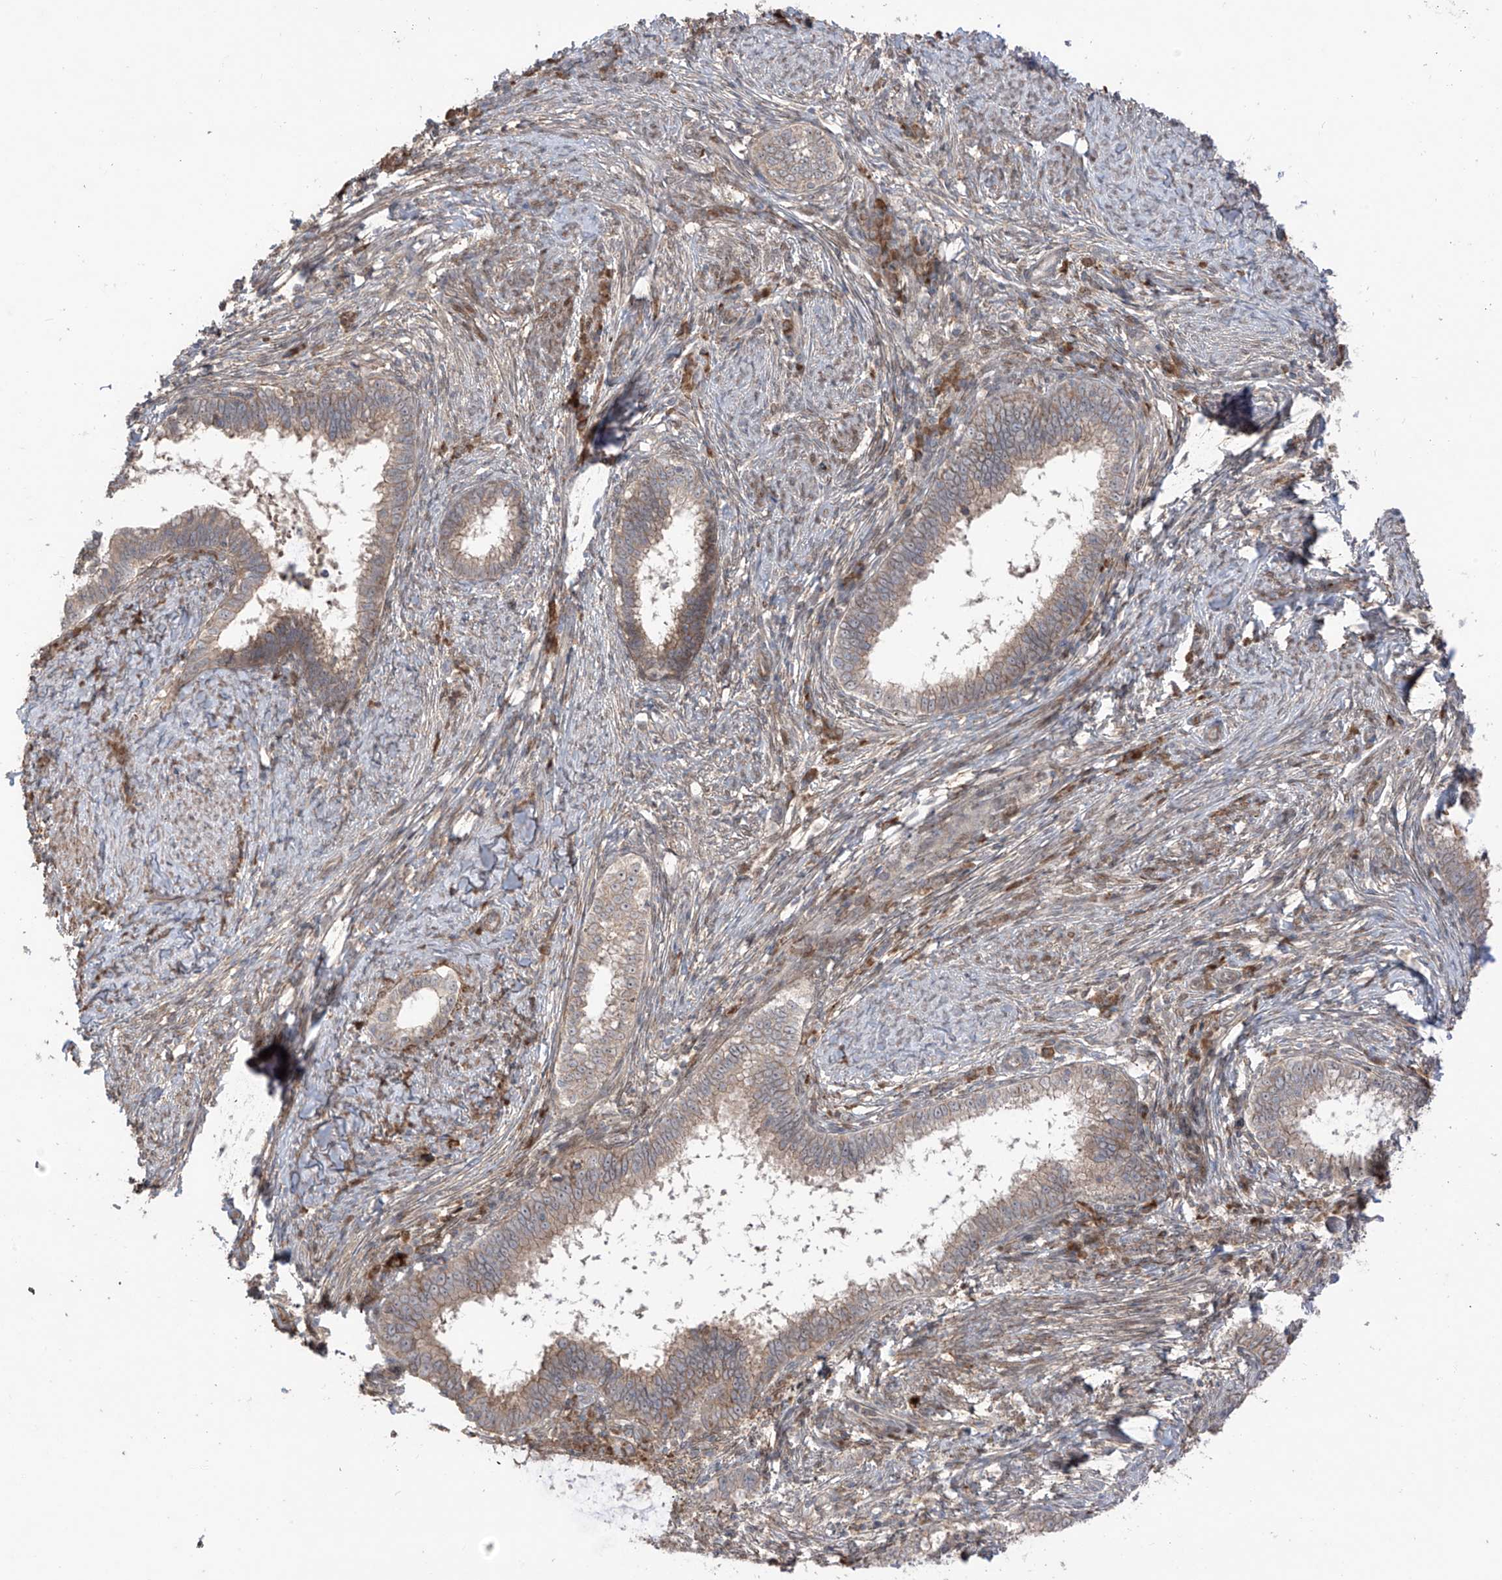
{"staining": {"intensity": "weak", "quantity": ">75%", "location": "cytoplasmic/membranous"}, "tissue": "cervical cancer", "cell_type": "Tumor cells", "image_type": "cancer", "snomed": [{"axis": "morphology", "description": "Adenocarcinoma, NOS"}, {"axis": "topography", "description": "Cervix"}], "caption": "High-power microscopy captured an immunohistochemistry image of cervical cancer, revealing weak cytoplasmic/membranous positivity in about >75% of tumor cells.", "gene": "LRRC74A", "patient": {"sex": "female", "age": 36}}